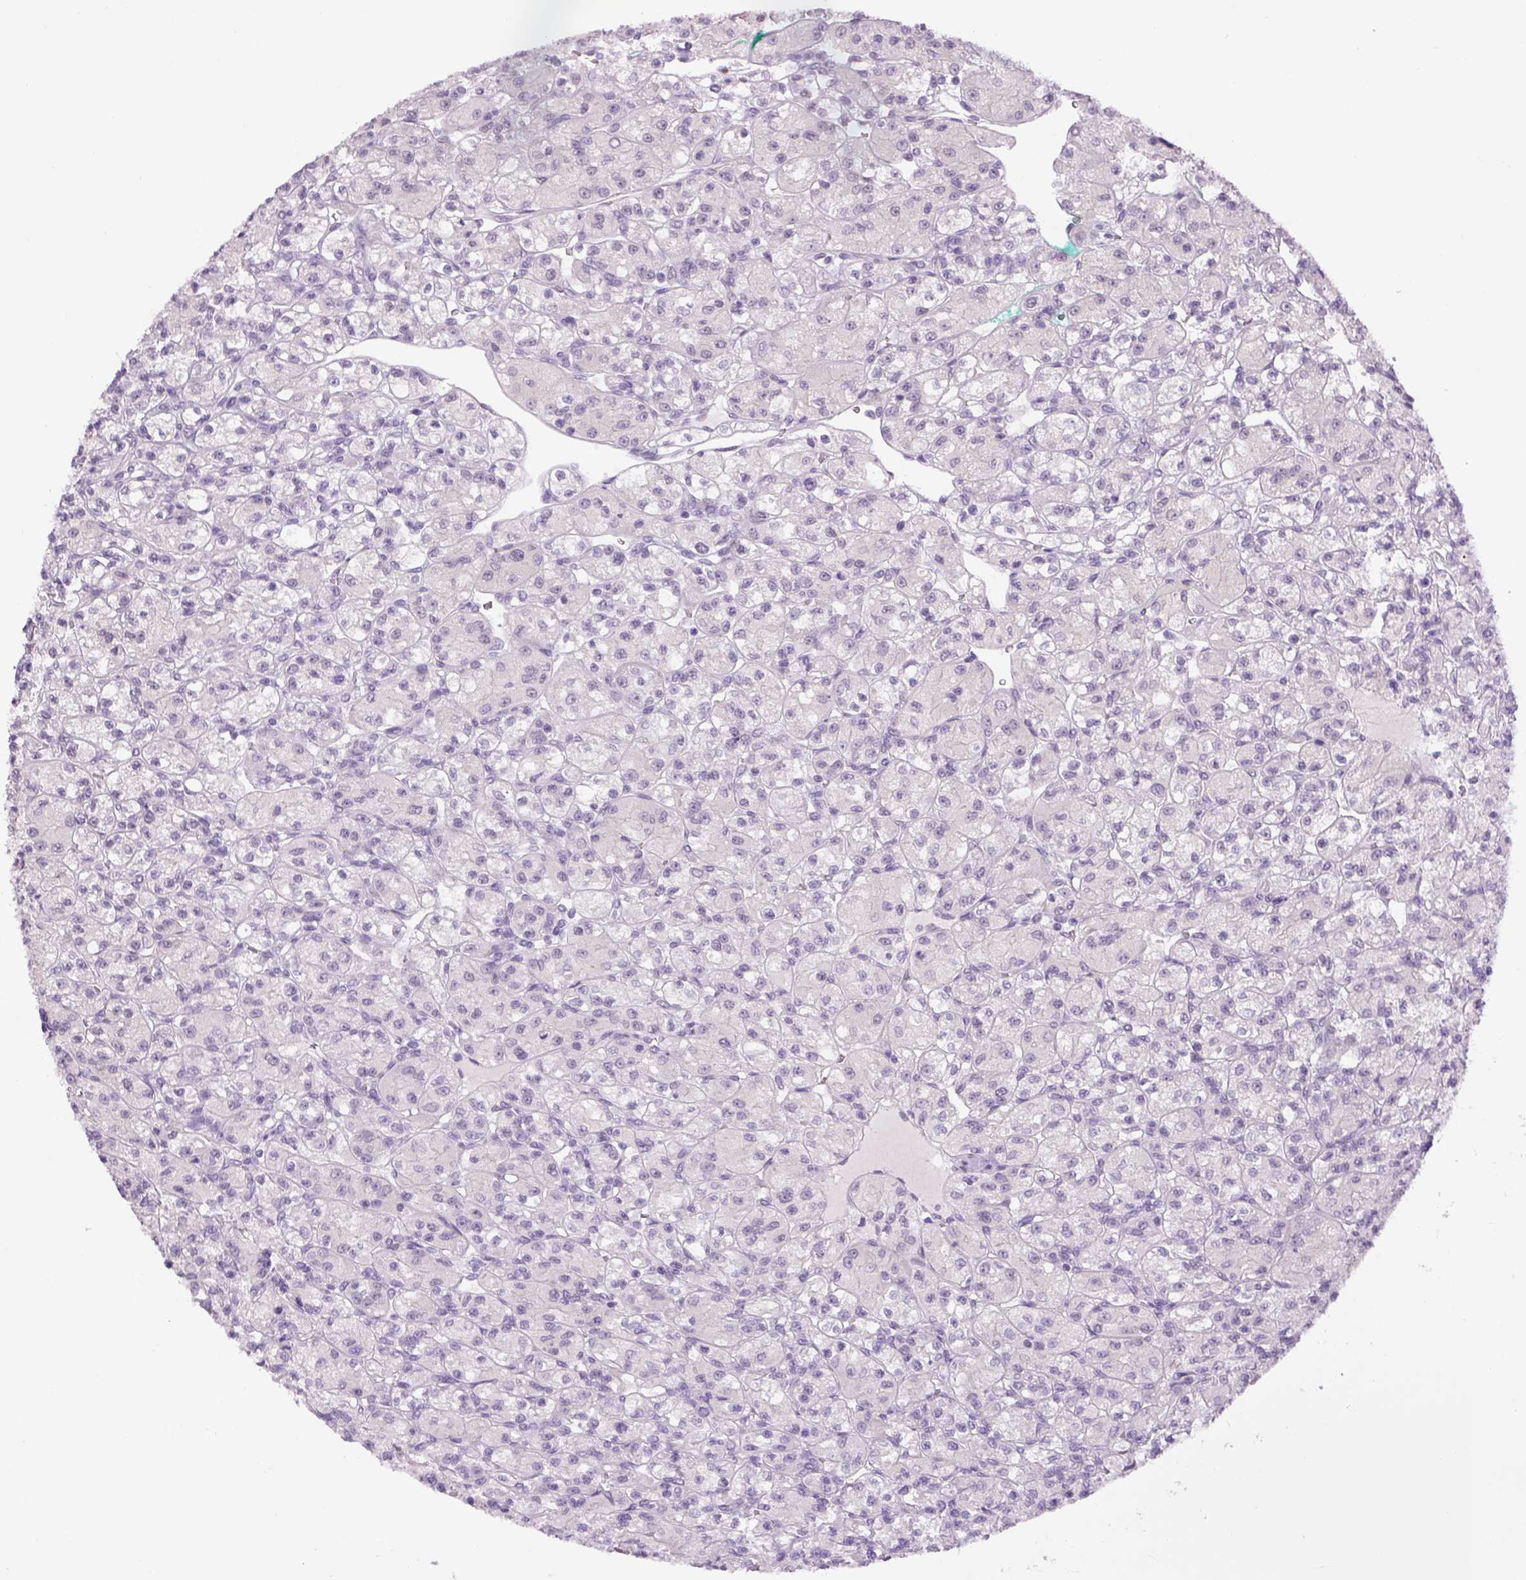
{"staining": {"intensity": "negative", "quantity": "none", "location": "none"}, "tissue": "renal cancer", "cell_type": "Tumor cells", "image_type": "cancer", "snomed": [{"axis": "morphology", "description": "Adenocarcinoma, NOS"}, {"axis": "topography", "description": "Kidney"}], "caption": "Tumor cells are negative for brown protein staining in renal cancer.", "gene": "DBH", "patient": {"sex": "female", "age": 70}}